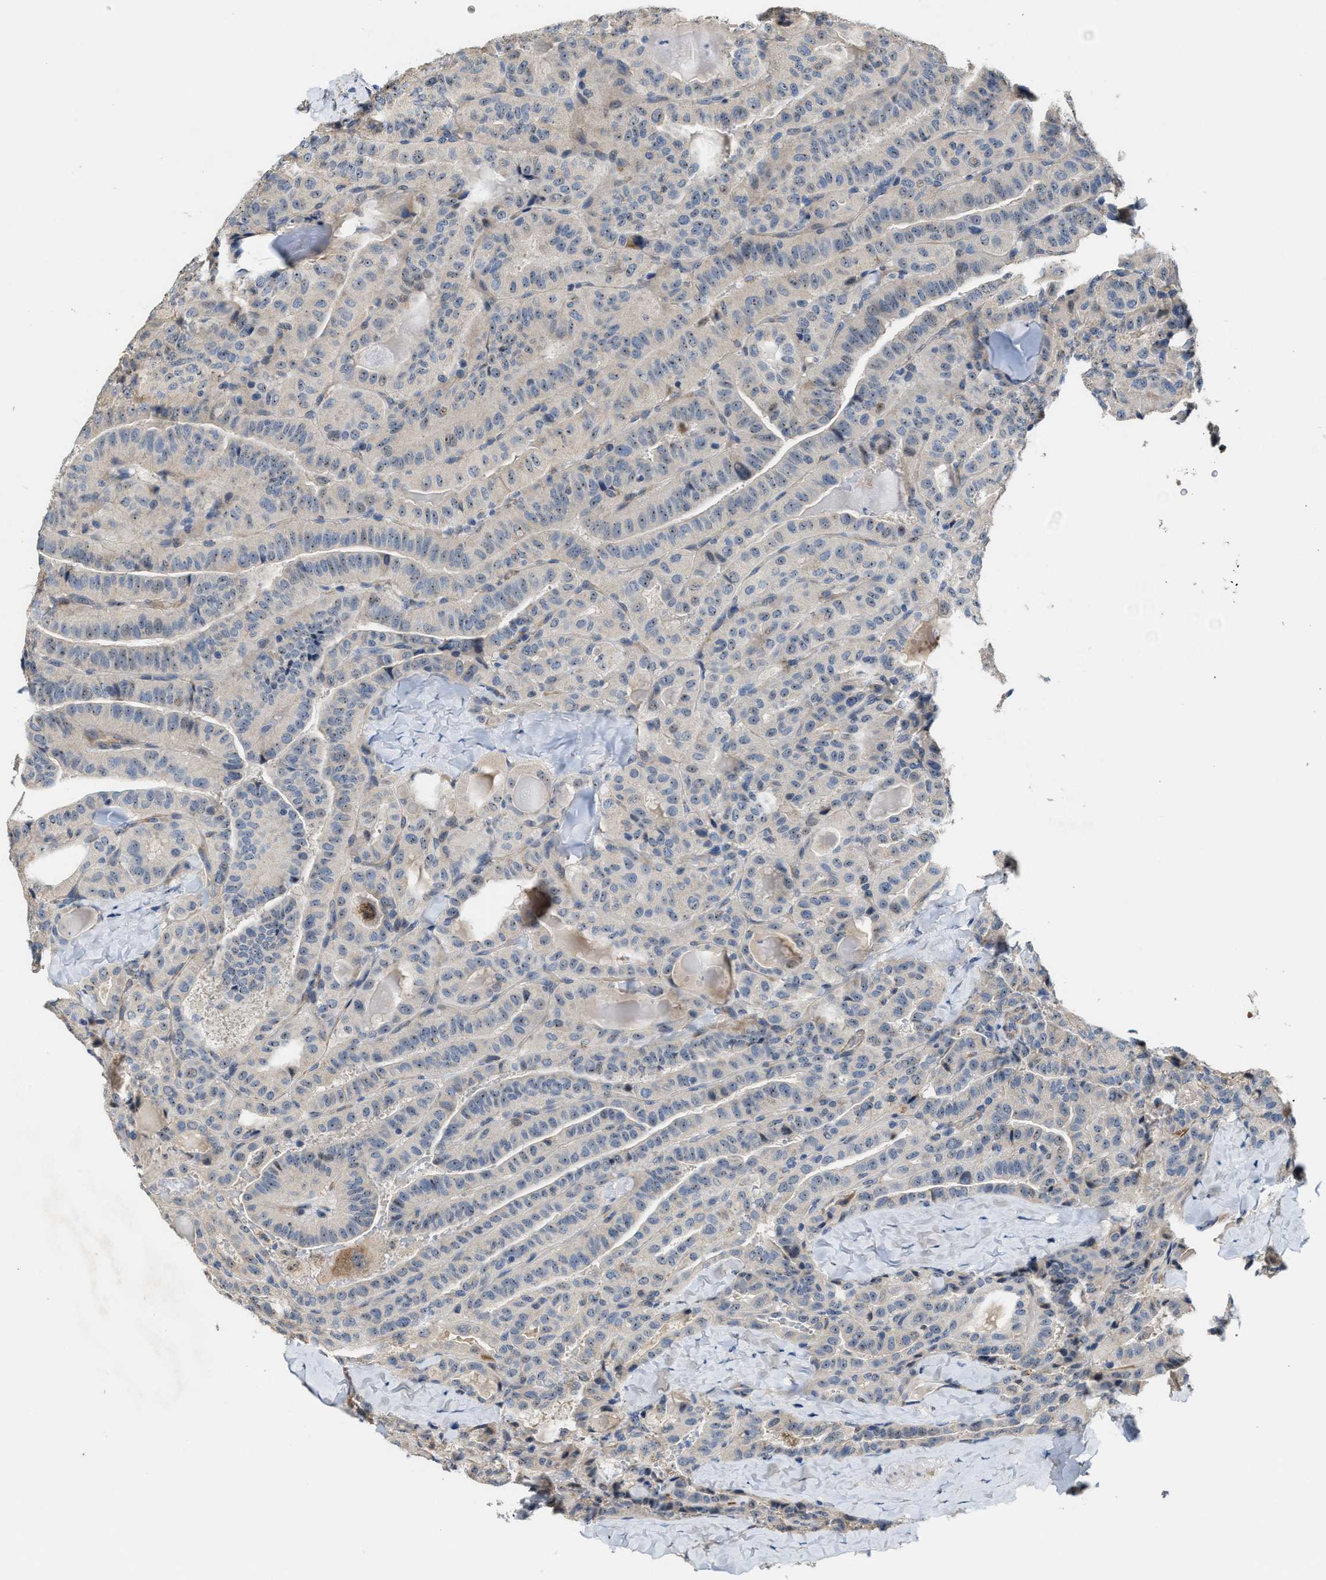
{"staining": {"intensity": "weak", "quantity": "<25%", "location": "nuclear"}, "tissue": "thyroid cancer", "cell_type": "Tumor cells", "image_type": "cancer", "snomed": [{"axis": "morphology", "description": "Papillary adenocarcinoma, NOS"}, {"axis": "topography", "description": "Thyroid gland"}], "caption": "High magnification brightfield microscopy of thyroid cancer (papillary adenocarcinoma) stained with DAB (3,3'-diaminobenzidine) (brown) and counterstained with hematoxylin (blue): tumor cells show no significant positivity.", "gene": "ZNF783", "patient": {"sex": "male", "age": 77}}